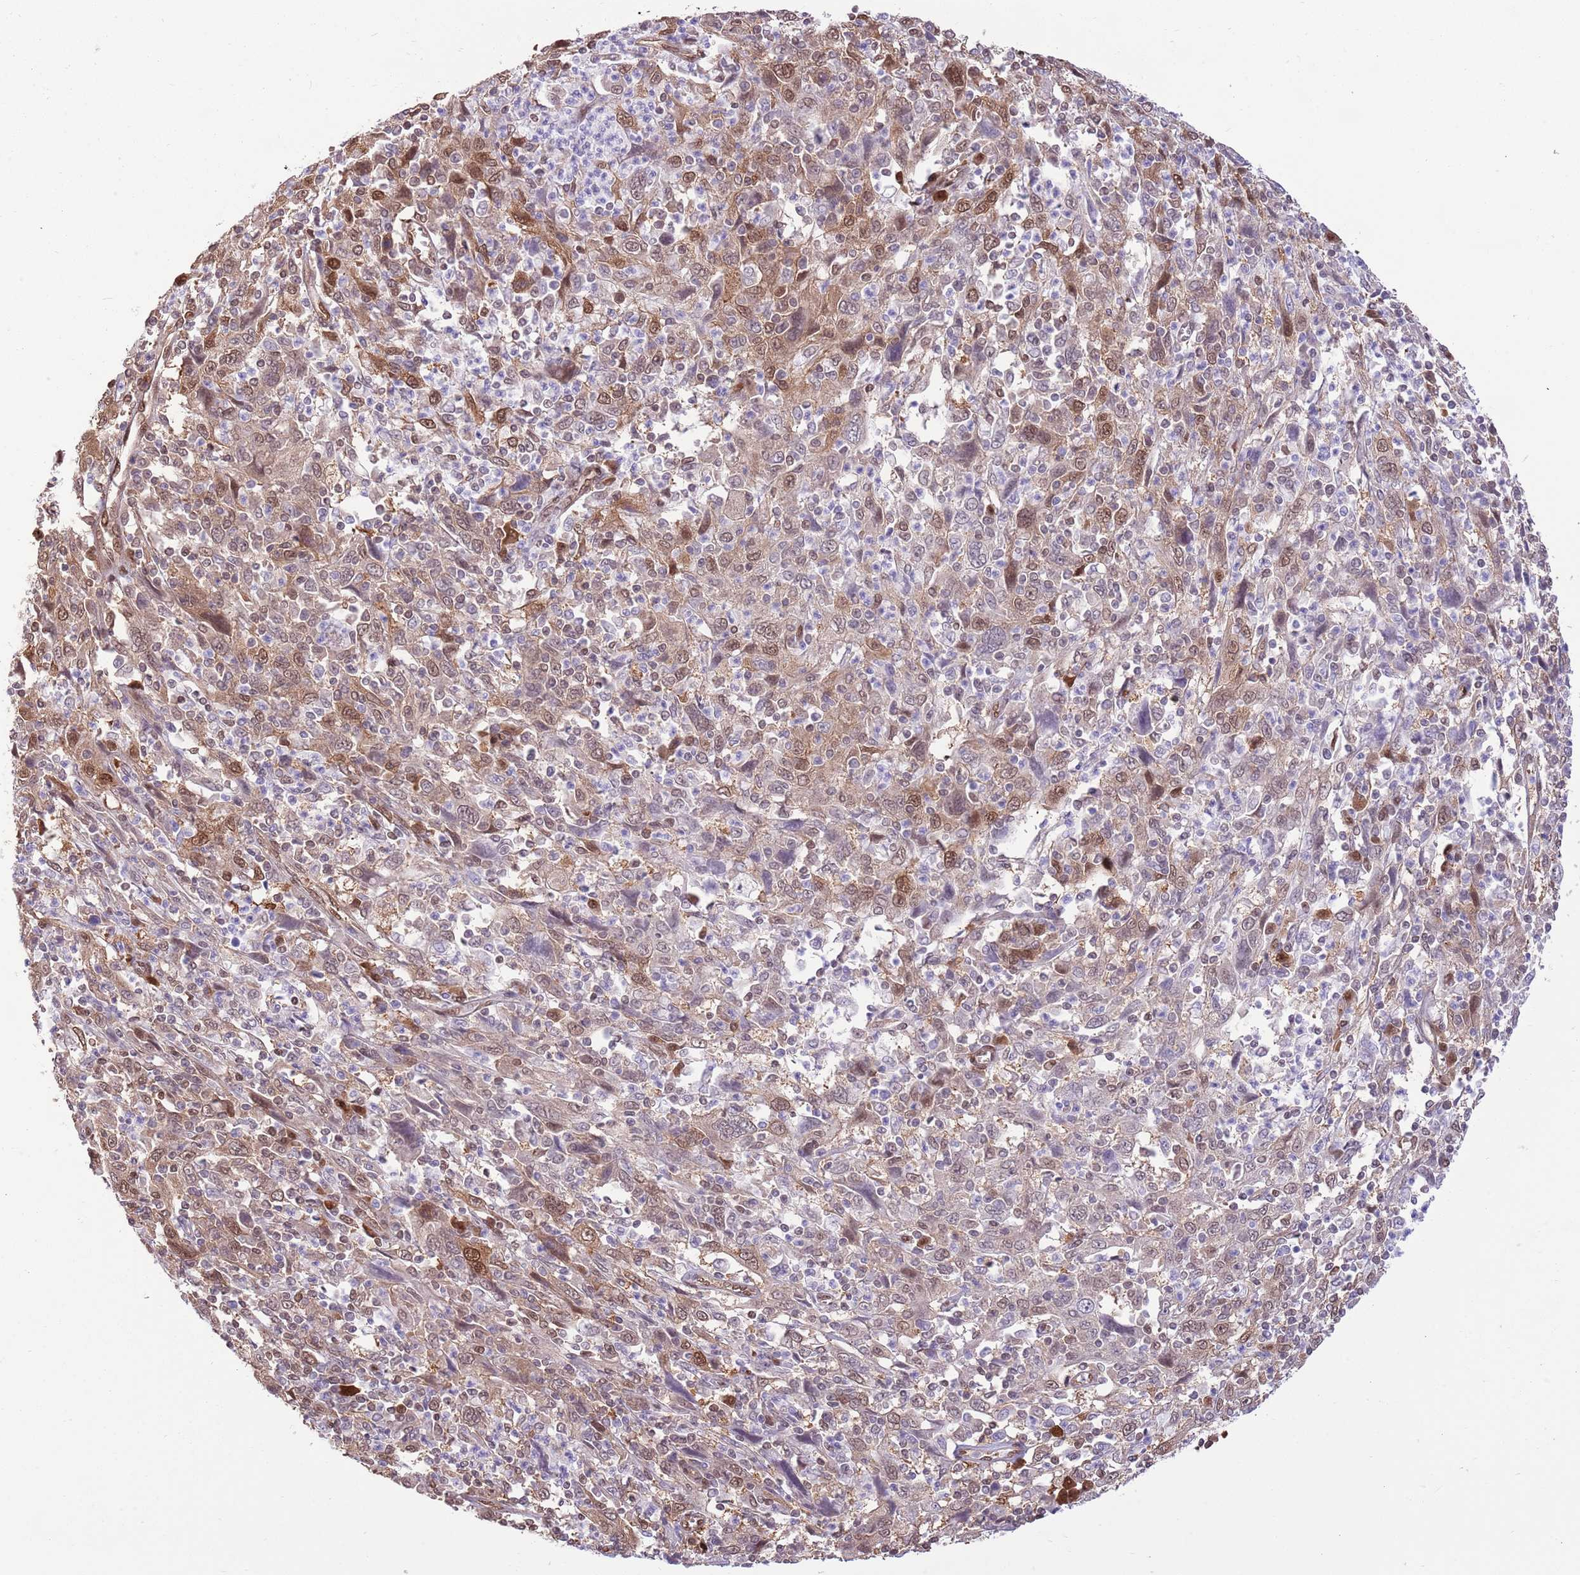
{"staining": {"intensity": "moderate", "quantity": "25%-75%", "location": "cytoplasmic/membranous,nuclear"}, "tissue": "cervical cancer", "cell_type": "Tumor cells", "image_type": "cancer", "snomed": [{"axis": "morphology", "description": "Squamous cell carcinoma, NOS"}, {"axis": "topography", "description": "Cervix"}], "caption": "Immunohistochemical staining of human cervical squamous cell carcinoma displays medium levels of moderate cytoplasmic/membranous and nuclear positivity in approximately 25%-75% of tumor cells. (DAB (3,3'-diaminobenzidine) IHC, brown staining for protein, blue staining for nuclei).", "gene": "NSFL1C", "patient": {"sex": "female", "age": 46}}